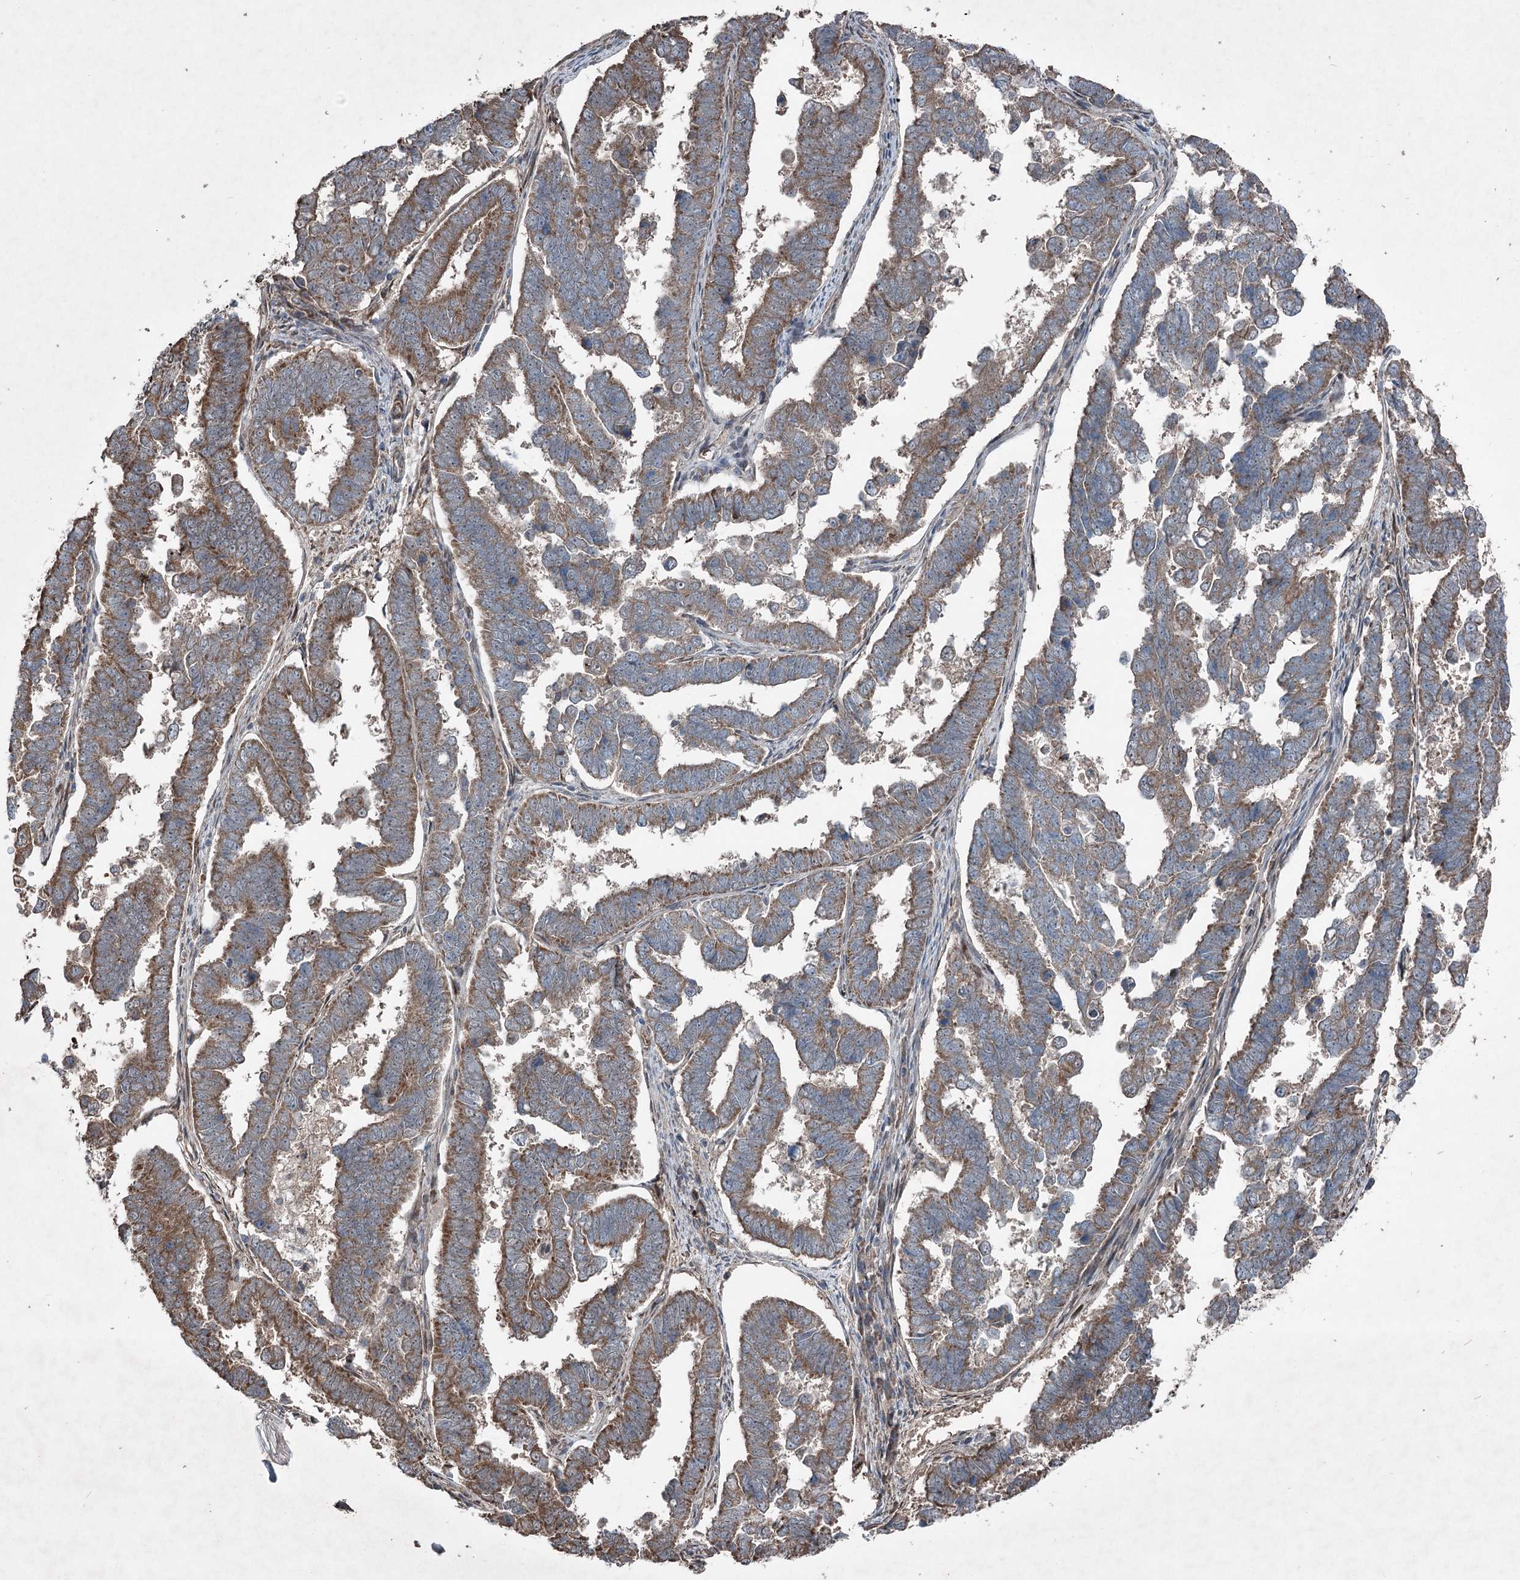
{"staining": {"intensity": "moderate", "quantity": ">75%", "location": "cytoplasmic/membranous"}, "tissue": "endometrial cancer", "cell_type": "Tumor cells", "image_type": "cancer", "snomed": [{"axis": "morphology", "description": "Adenocarcinoma, NOS"}, {"axis": "topography", "description": "Endometrium"}], "caption": "Protein staining of adenocarcinoma (endometrial) tissue exhibits moderate cytoplasmic/membranous positivity in approximately >75% of tumor cells.", "gene": "SERINC5", "patient": {"sex": "female", "age": 75}}